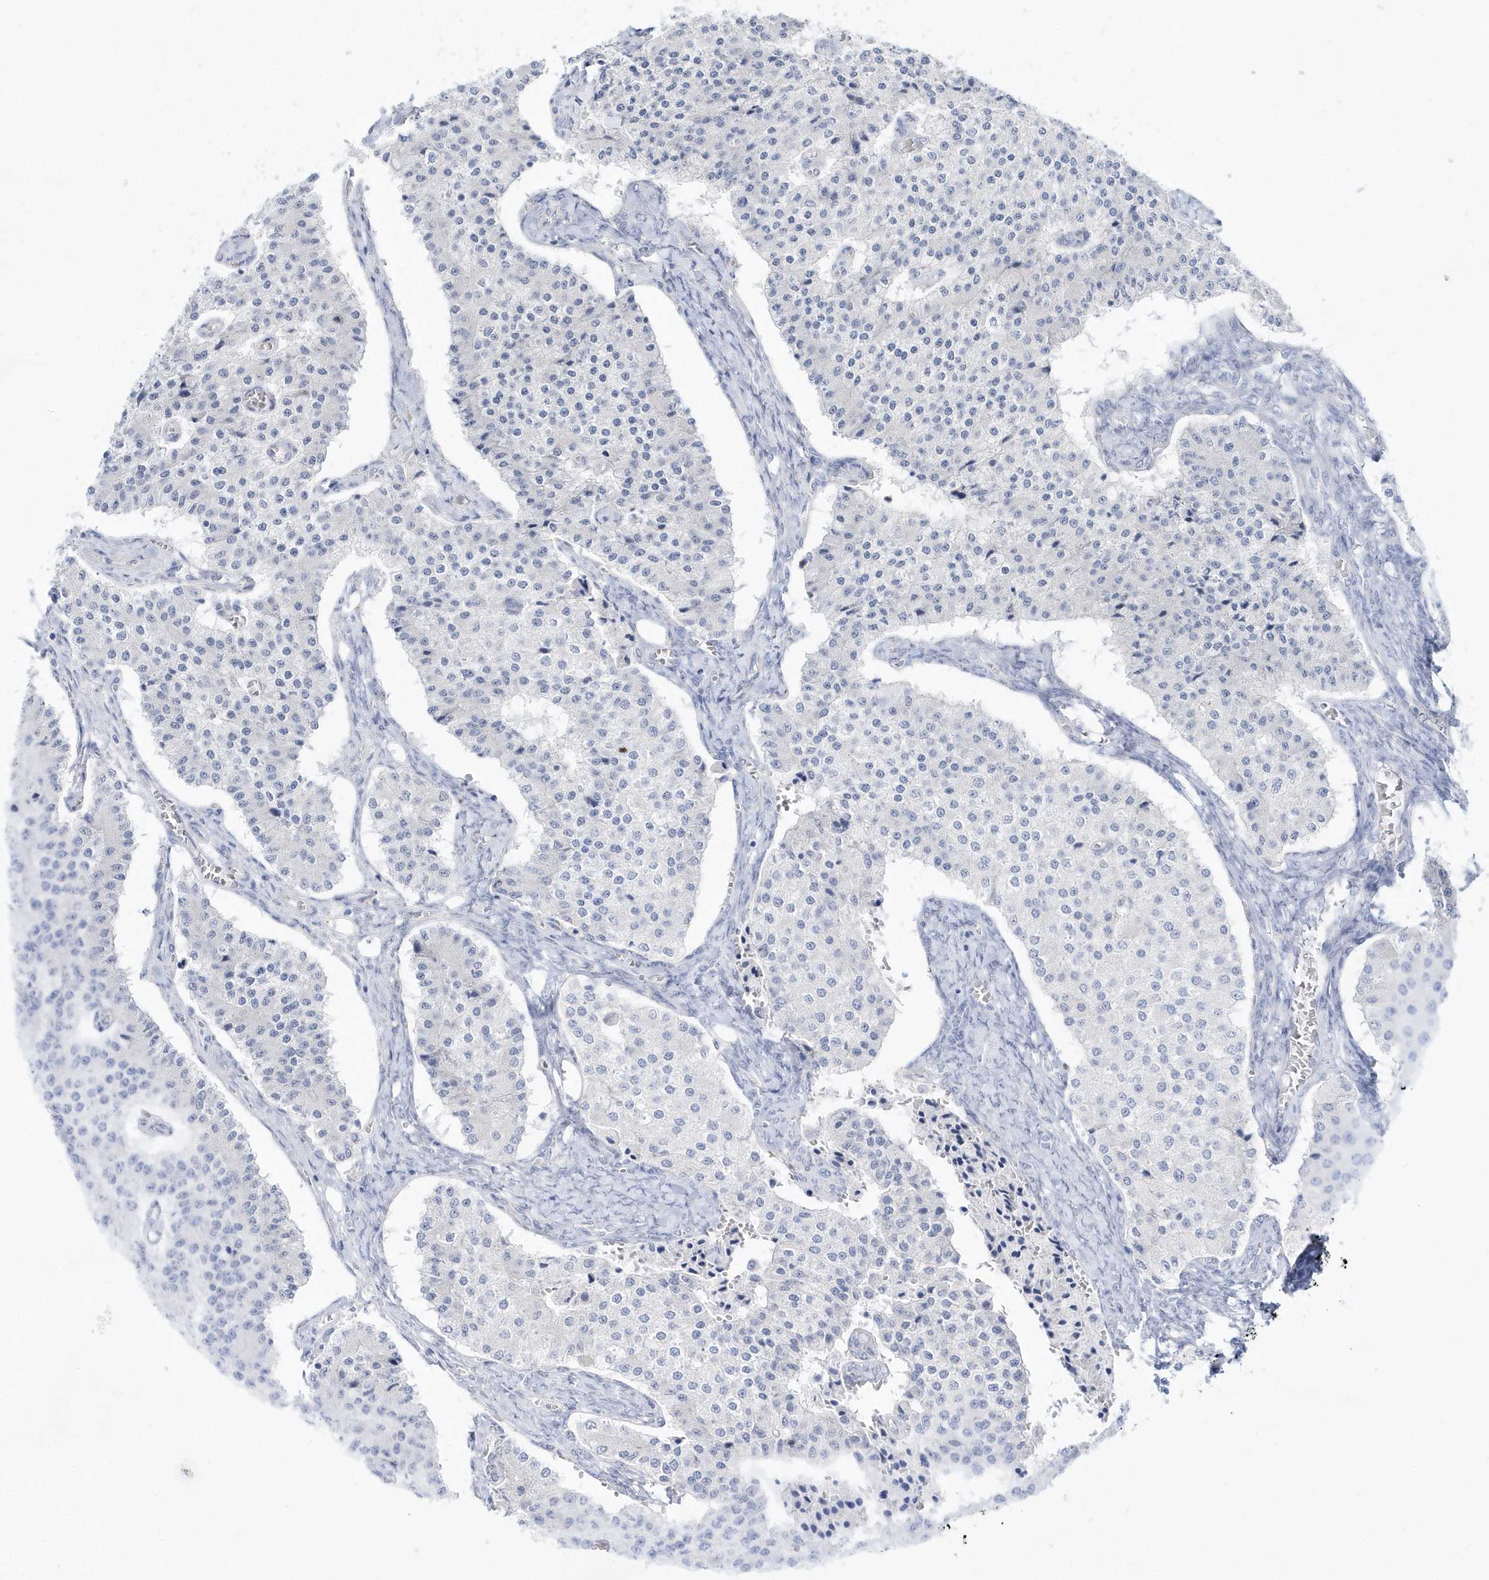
{"staining": {"intensity": "negative", "quantity": "none", "location": "none"}, "tissue": "carcinoid", "cell_type": "Tumor cells", "image_type": "cancer", "snomed": [{"axis": "morphology", "description": "Carcinoid, malignant, NOS"}, {"axis": "topography", "description": "Colon"}], "caption": "The immunohistochemistry (IHC) image has no significant positivity in tumor cells of malignant carcinoid tissue.", "gene": "TMCO6", "patient": {"sex": "female", "age": 52}}